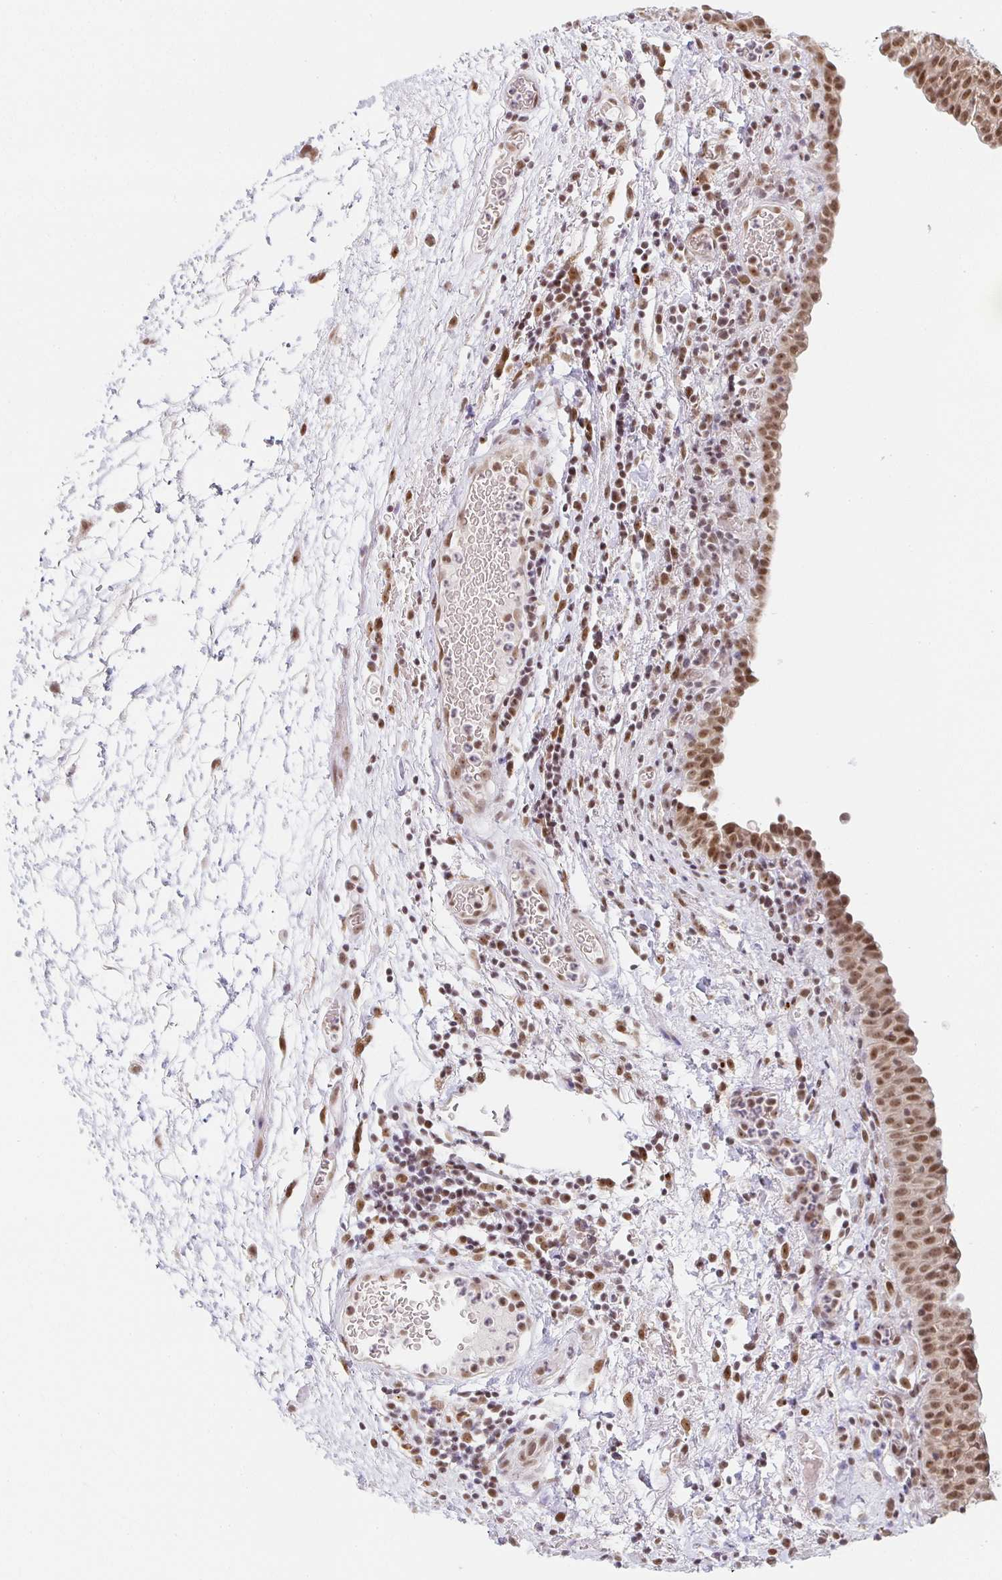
{"staining": {"intensity": "moderate", "quantity": ">75%", "location": "nuclear"}, "tissue": "urinary bladder", "cell_type": "Urothelial cells", "image_type": "normal", "snomed": [{"axis": "morphology", "description": "Normal tissue, NOS"}, {"axis": "morphology", "description": "Inflammation, NOS"}, {"axis": "topography", "description": "Urinary bladder"}], "caption": "There is medium levels of moderate nuclear staining in urothelial cells of benign urinary bladder, as demonstrated by immunohistochemical staining (brown color).", "gene": "SMARCA2", "patient": {"sex": "male", "age": 57}}